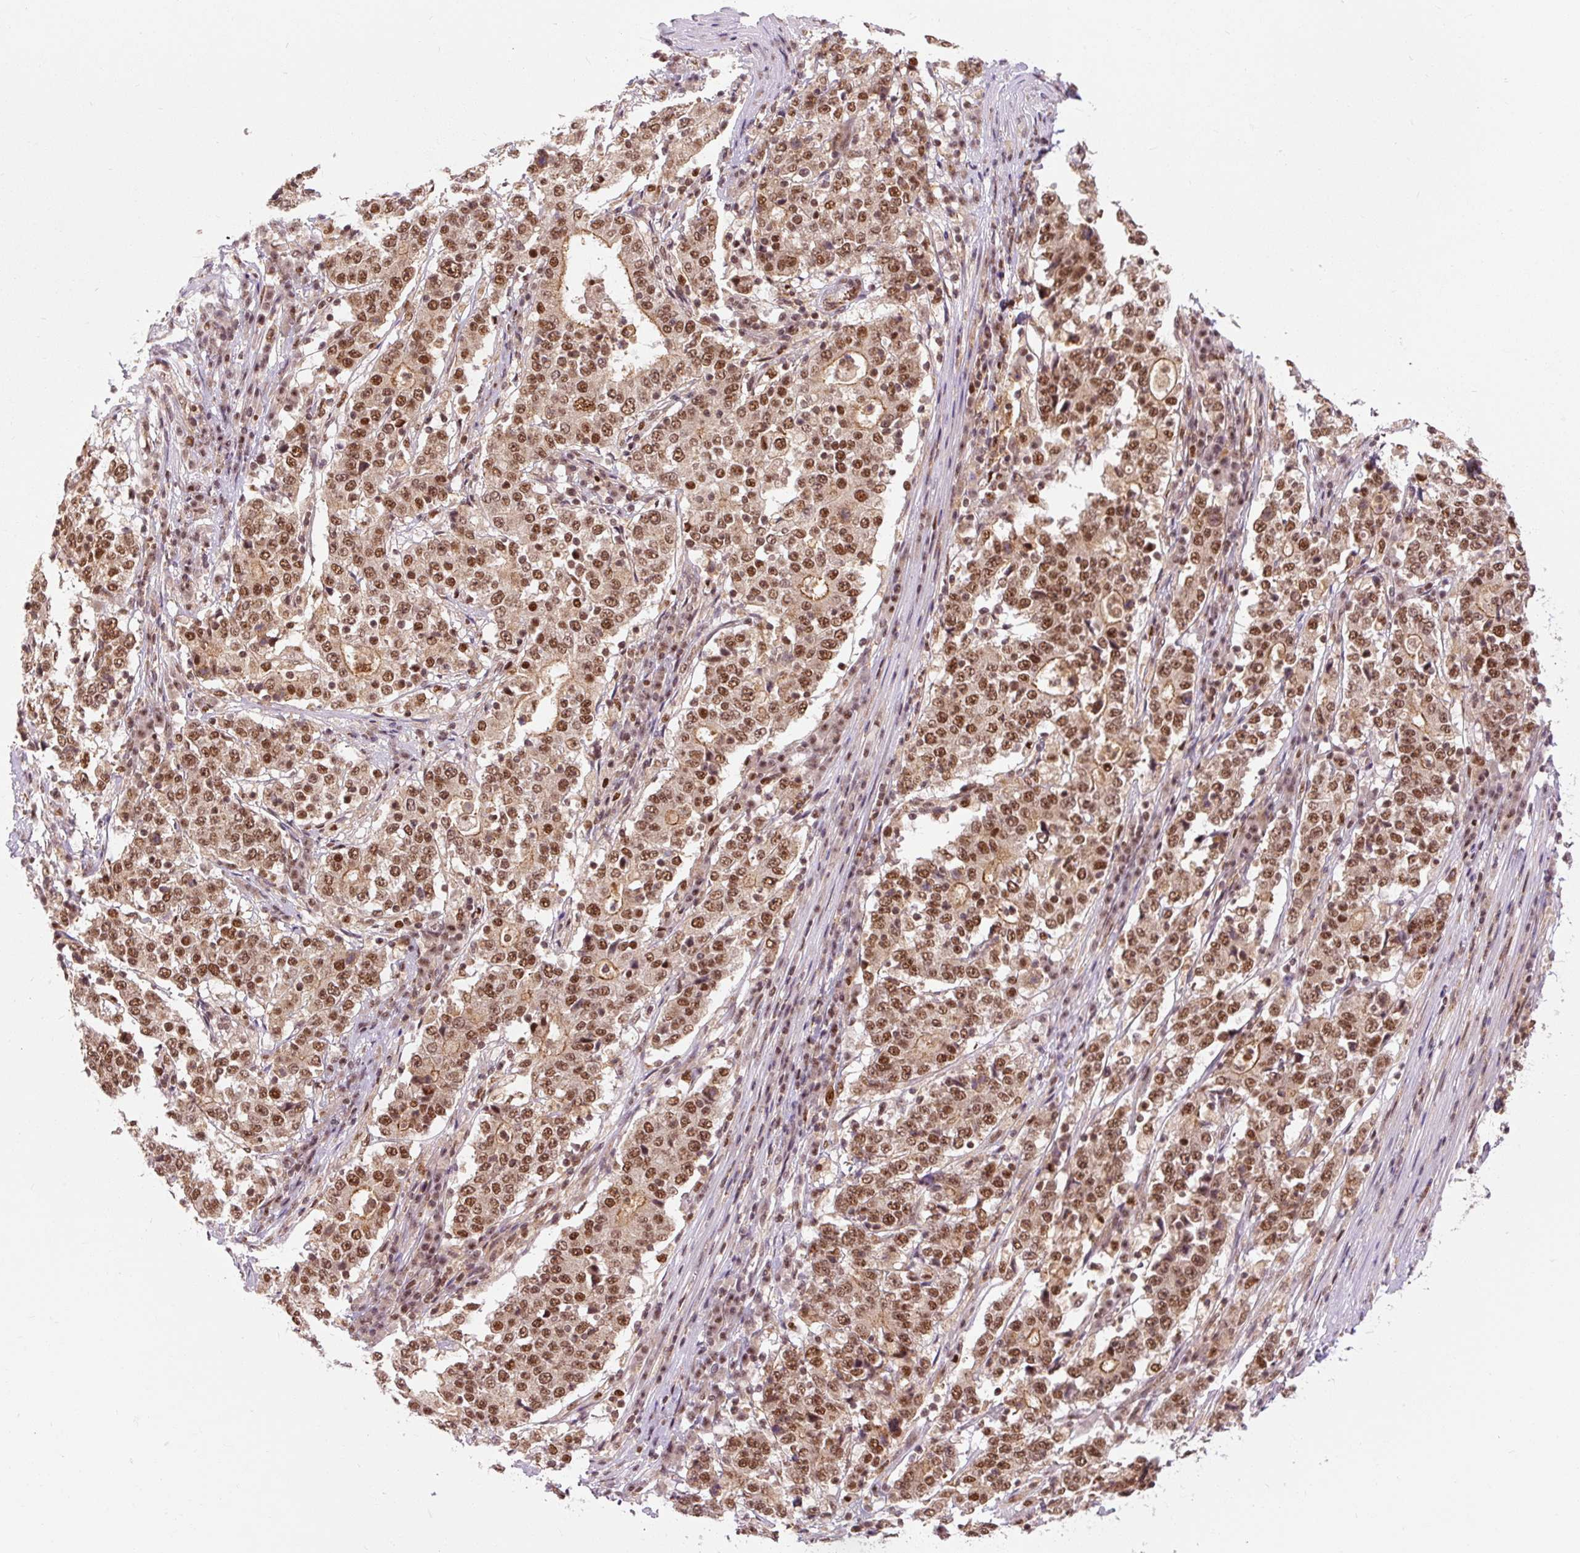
{"staining": {"intensity": "moderate", "quantity": ">75%", "location": "cytoplasmic/membranous,nuclear"}, "tissue": "stomach cancer", "cell_type": "Tumor cells", "image_type": "cancer", "snomed": [{"axis": "morphology", "description": "Adenocarcinoma, NOS"}, {"axis": "topography", "description": "Stomach"}], "caption": "Immunohistochemical staining of human adenocarcinoma (stomach) shows medium levels of moderate cytoplasmic/membranous and nuclear positivity in approximately >75% of tumor cells.", "gene": "CSTF1", "patient": {"sex": "male", "age": 59}}